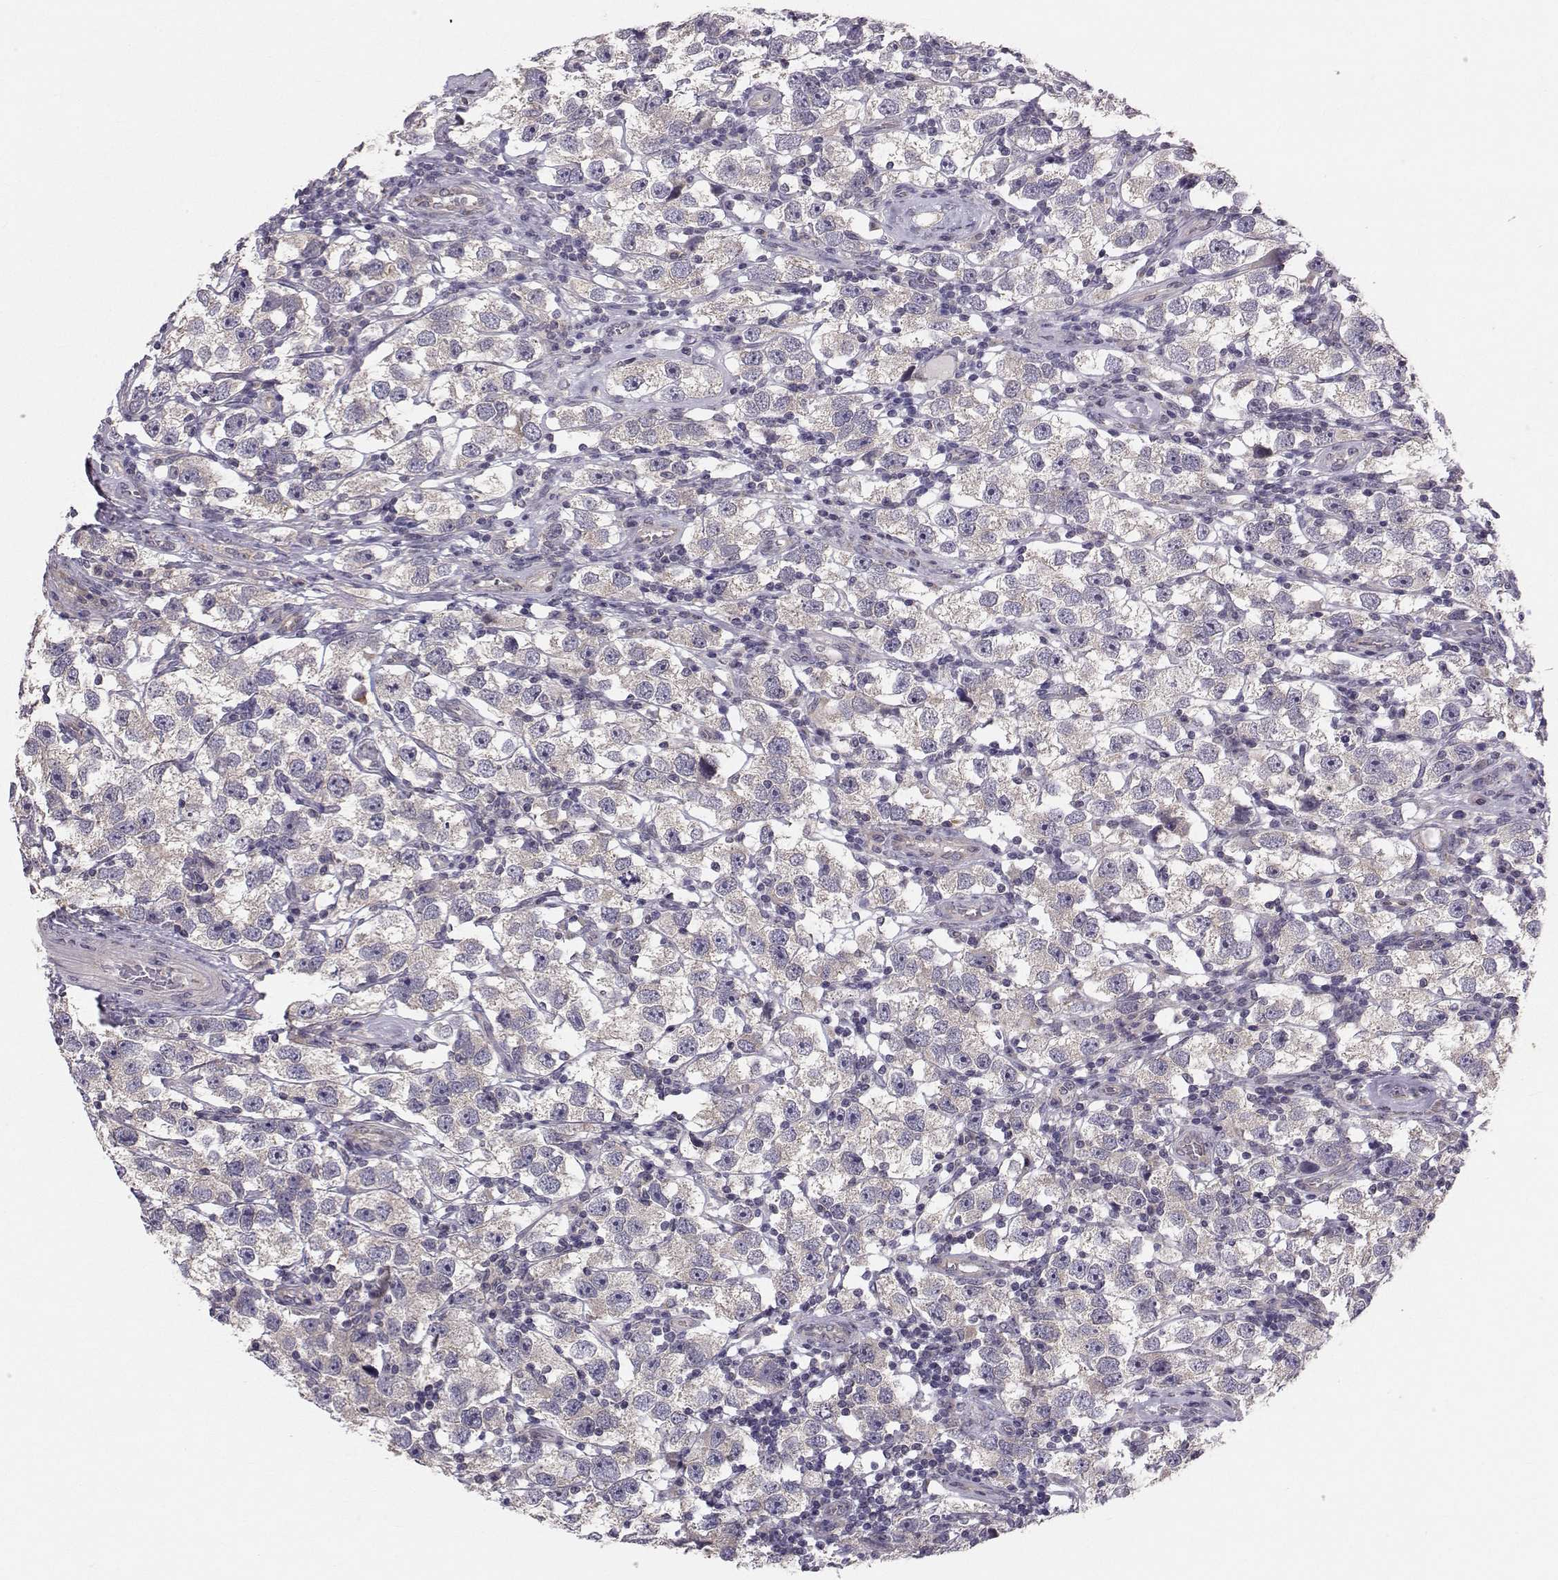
{"staining": {"intensity": "negative", "quantity": "none", "location": "none"}, "tissue": "testis cancer", "cell_type": "Tumor cells", "image_type": "cancer", "snomed": [{"axis": "morphology", "description": "Seminoma, NOS"}, {"axis": "topography", "description": "Testis"}], "caption": "Immunohistochemical staining of testis seminoma displays no significant positivity in tumor cells.", "gene": "PEX5L", "patient": {"sex": "male", "age": 26}}